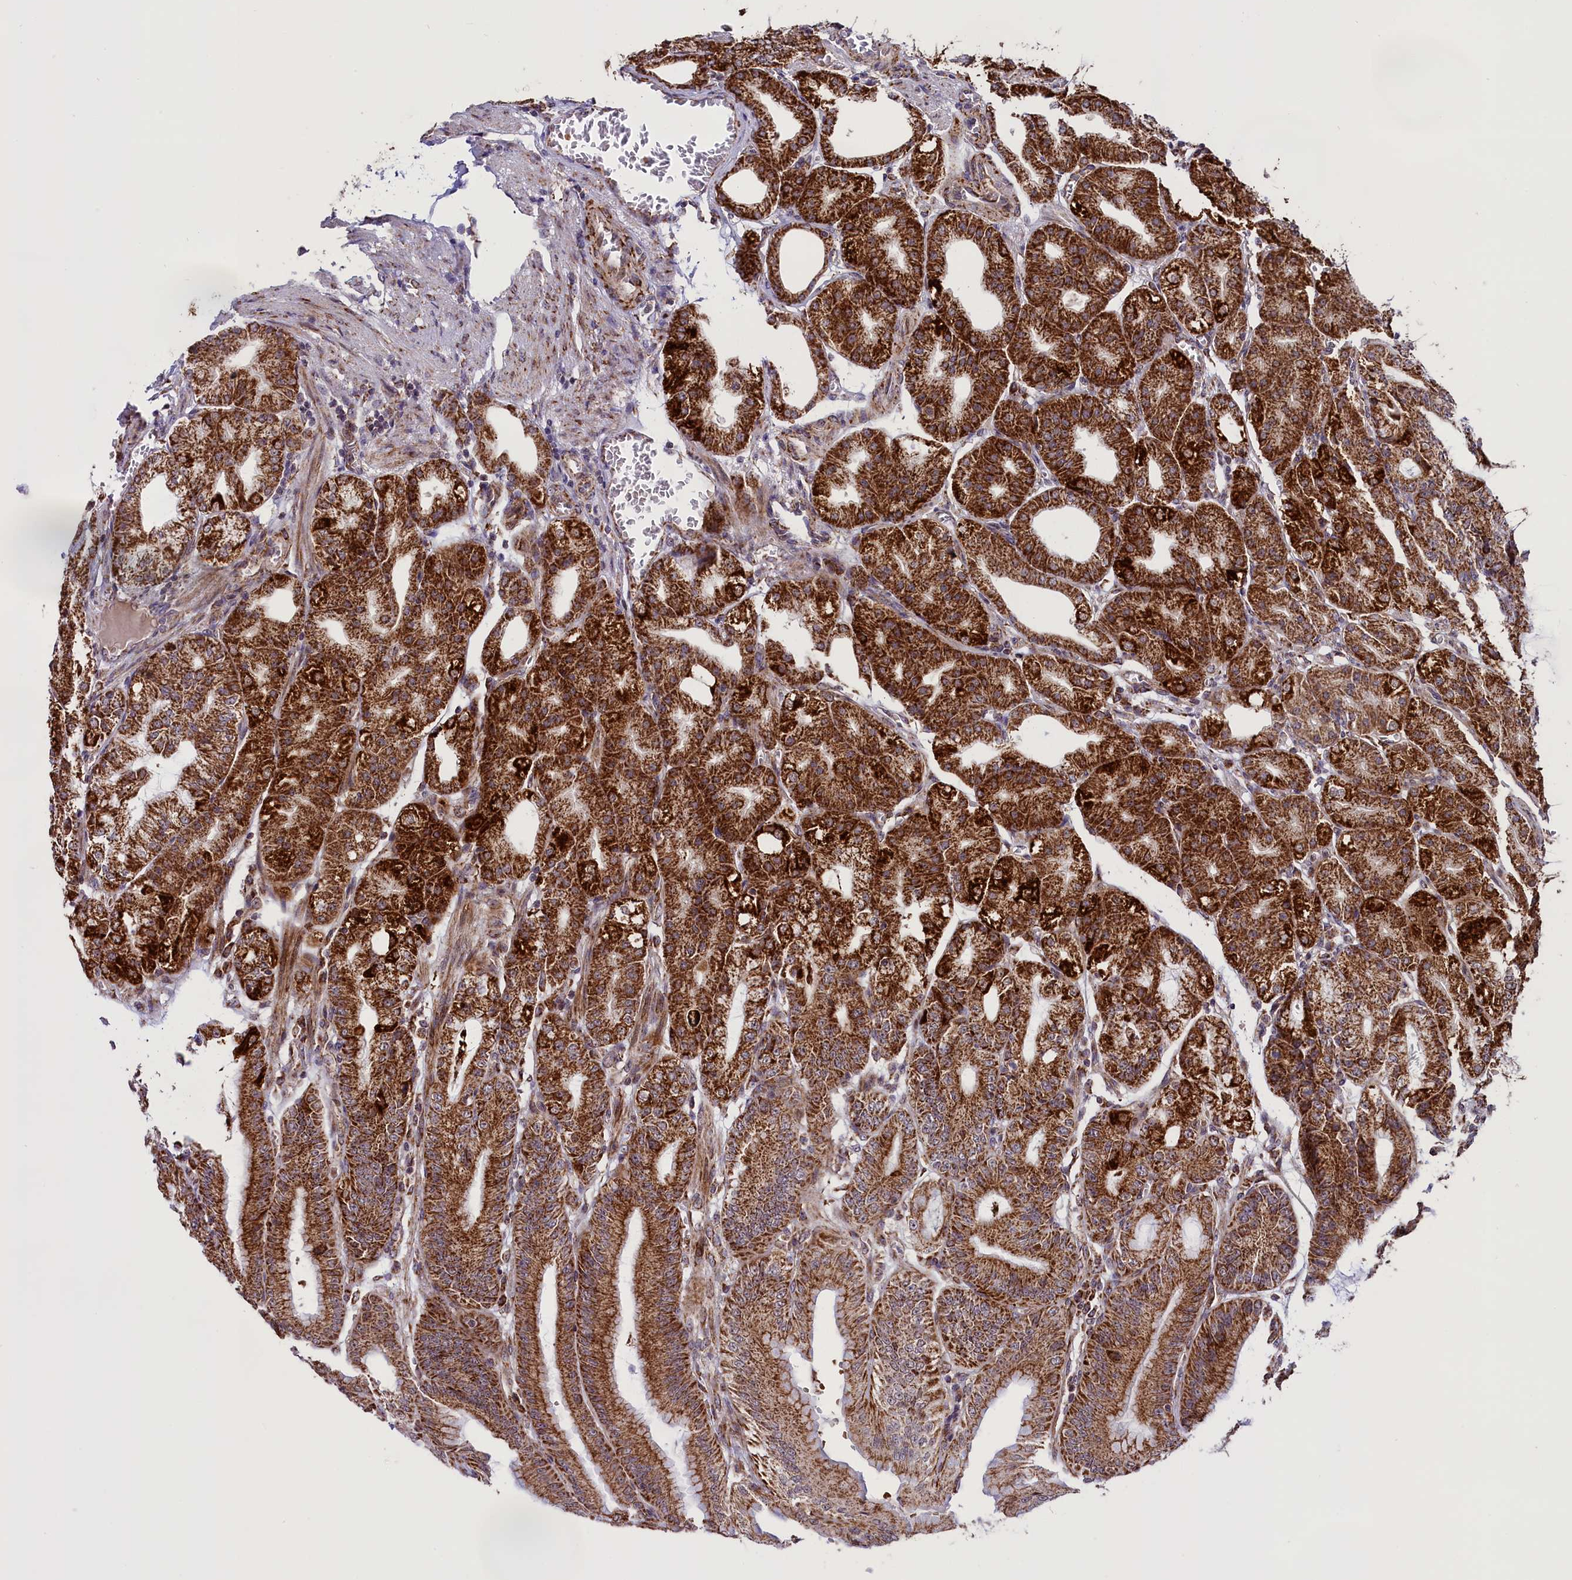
{"staining": {"intensity": "strong", "quantity": ">75%", "location": "cytoplasmic/membranous"}, "tissue": "stomach", "cell_type": "Glandular cells", "image_type": "normal", "snomed": [{"axis": "morphology", "description": "Normal tissue, NOS"}, {"axis": "topography", "description": "Stomach, lower"}], "caption": "Stomach stained with a brown dye demonstrates strong cytoplasmic/membranous positive staining in about >75% of glandular cells.", "gene": "NDUFS5", "patient": {"sex": "male", "age": 71}}